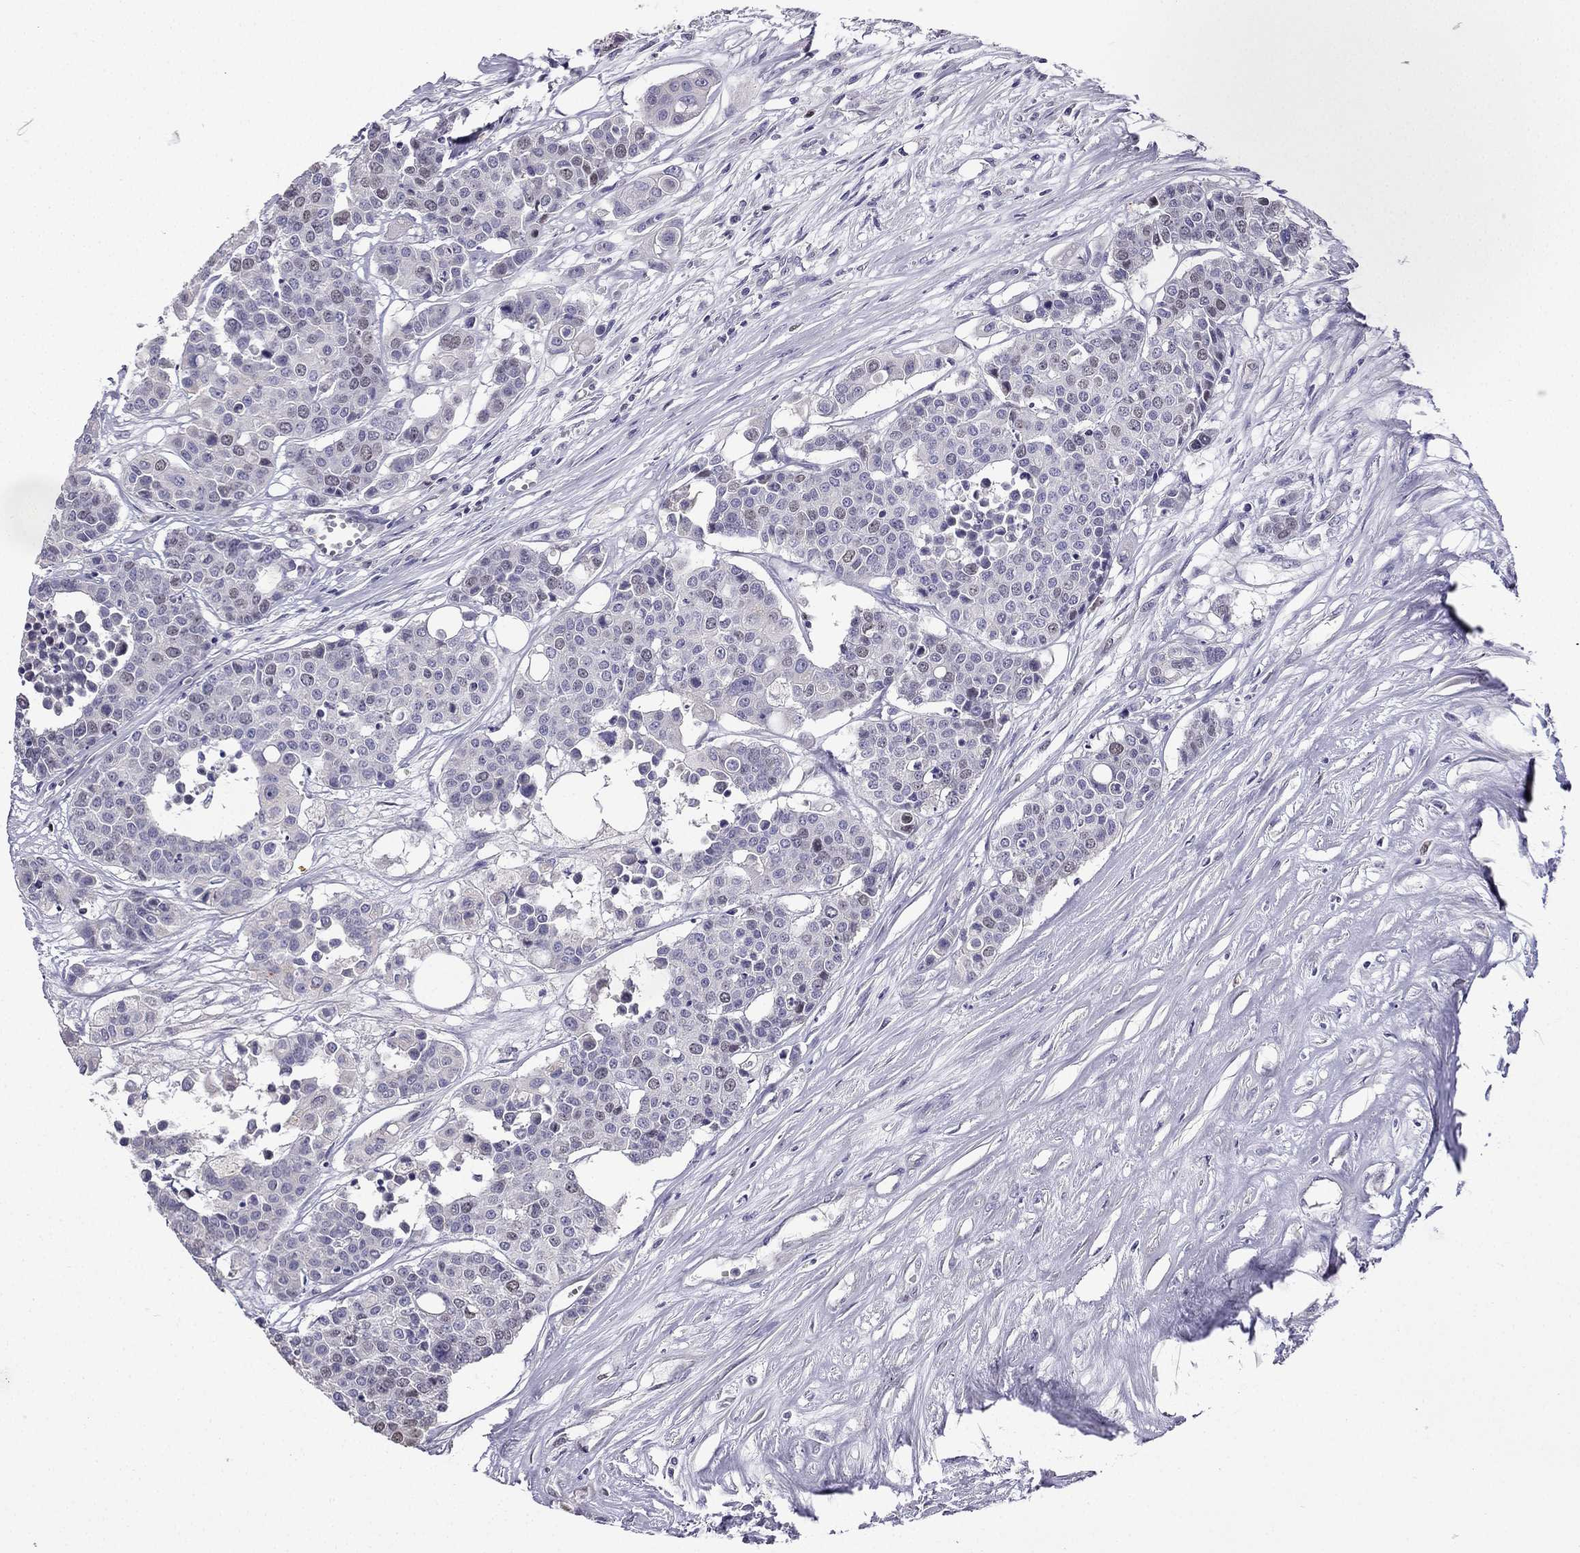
{"staining": {"intensity": "weak", "quantity": "<25%", "location": "nuclear"}, "tissue": "carcinoid", "cell_type": "Tumor cells", "image_type": "cancer", "snomed": [{"axis": "morphology", "description": "Carcinoid, malignant, NOS"}, {"axis": "topography", "description": "Colon"}], "caption": "Immunohistochemistry histopathology image of neoplastic tissue: malignant carcinoid stained with DAB (3,3'-diaminobenzidine) demonstrates no significant protein staining in tumor cells. (Brightfield microscopy of DAB (3,3'-diaminobenzidine) immunohistochemistry (IHC) at high magnification).", "gene": "UHRF1", "patient": {"sex": "male", "age": 81}}